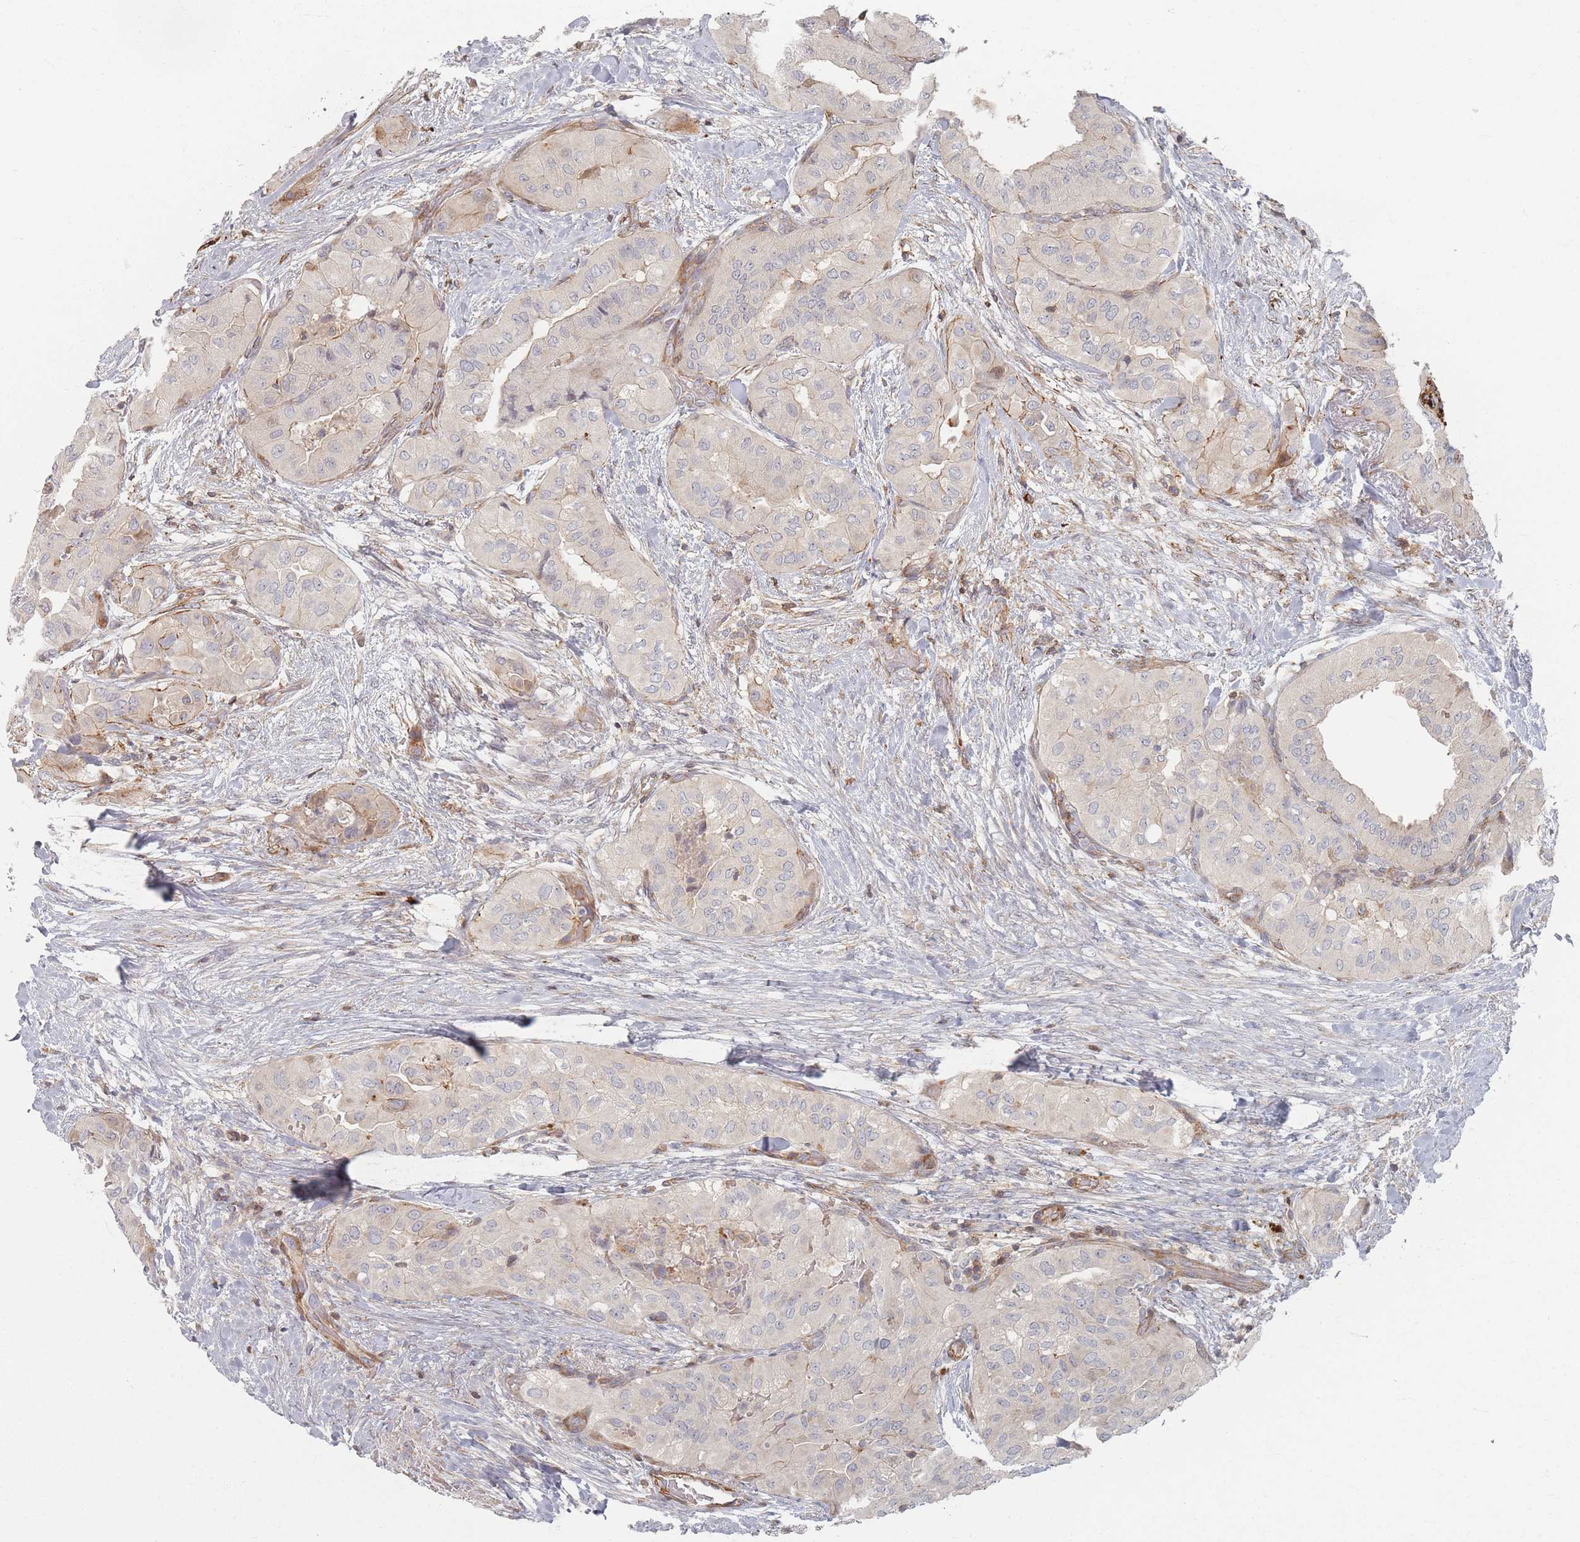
{"staining": {"intensity": "negative", "quantity": "none", "location": "none"}, "tissue": "head and neck cancer", "cell_type": "Tumor cells", "image_type": "cancer", "snomed": [{"axis": "morphology", "description": "Adenocarcinoma, NOS"}, {"axis": "topography", "description": "Head-Neck"}], "caption": "Adenocarcinoma (head and neck) stained for a protein using immunohistochemistry displays no expression tumor cells.", "gene": "ZNF852", "patient": {"sex": "male", "age": 66}}